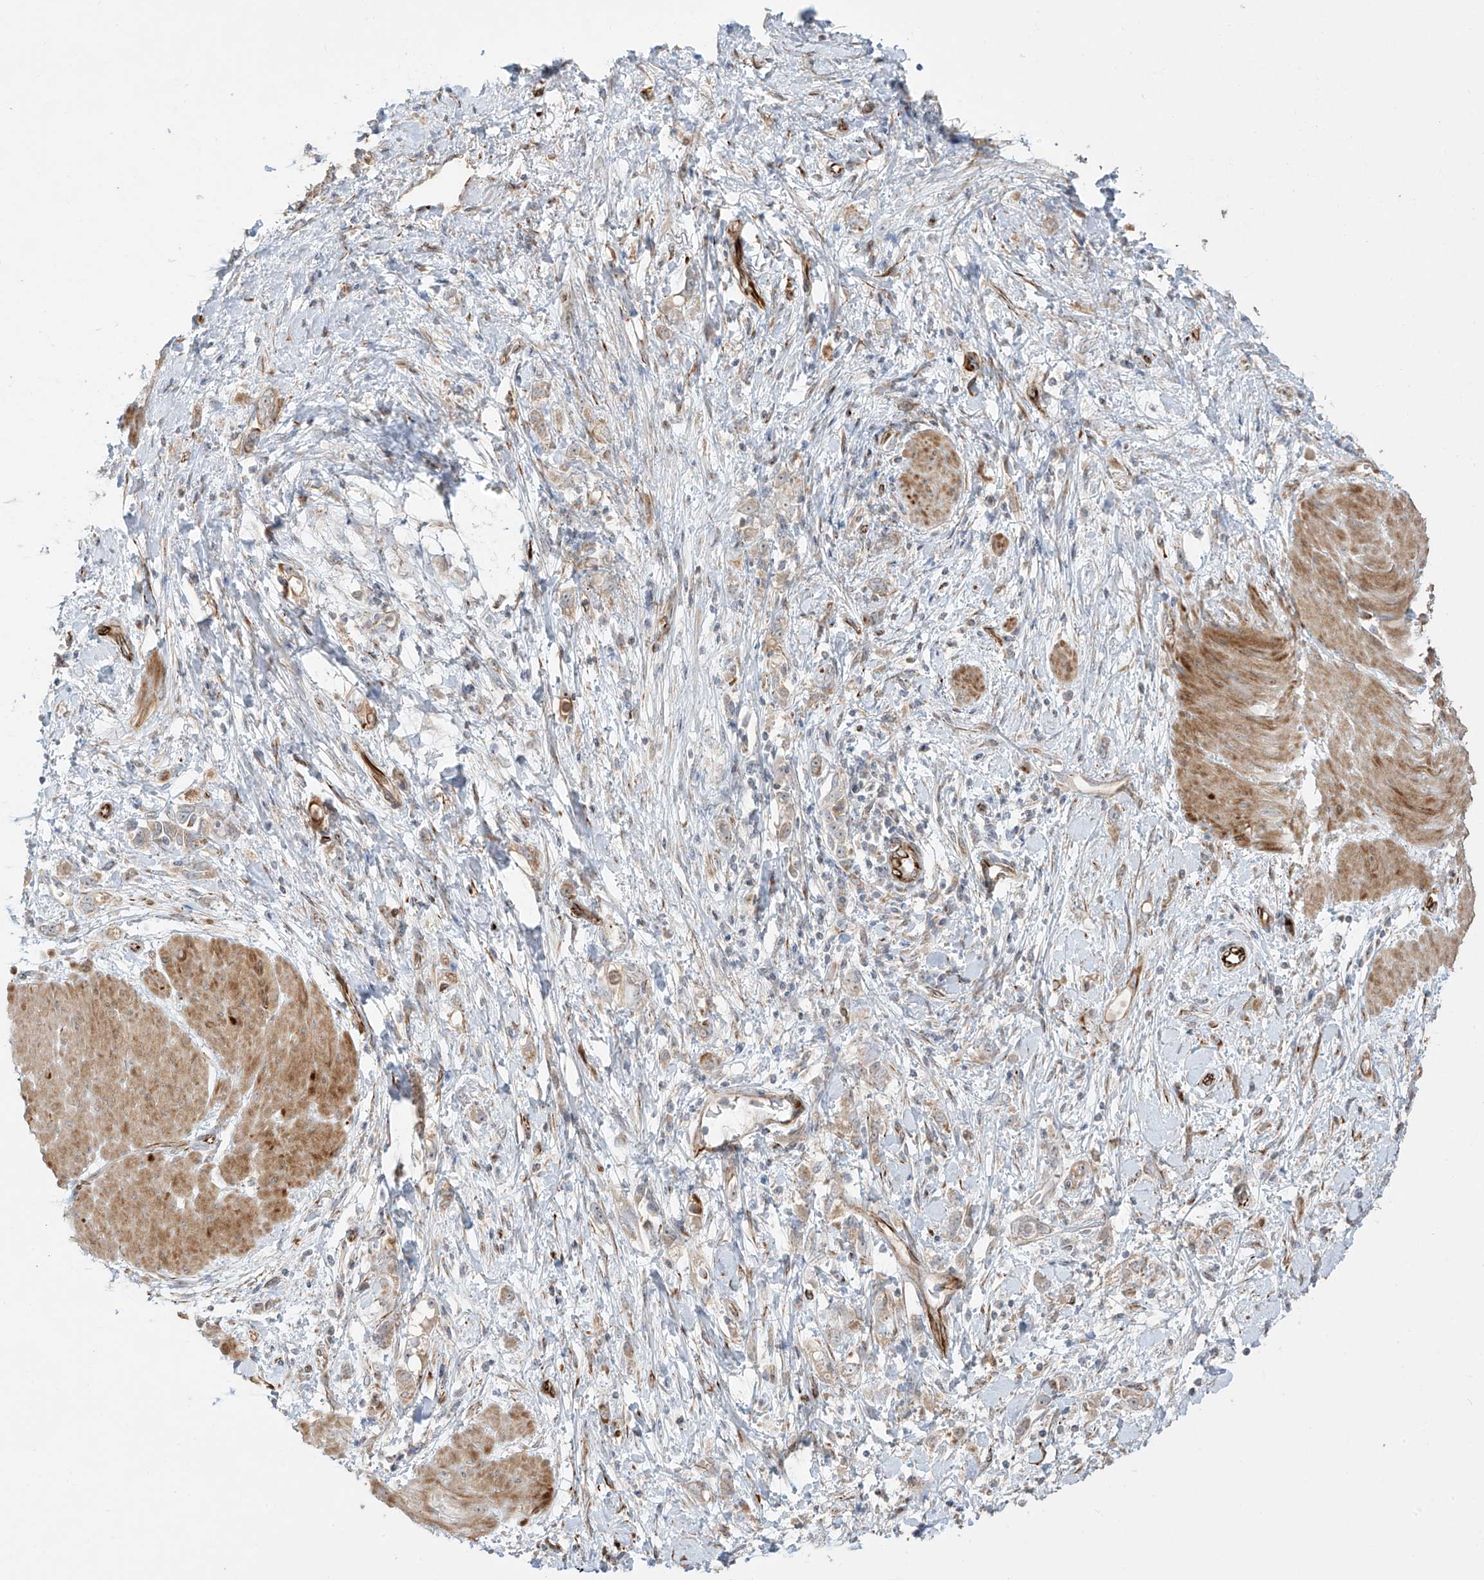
{"staining": {"intensity": "weak", "quantity": ">75%", "location": "cytoplasmic/membranous"}, "tissue": "stomach cancer", "cell_type": "Tumor cells", "image_type": "cancer", "snomed": [{"axis": "morphology", "description": "Adenocarcinoma, NOS"}, {"axis": "topography", "description": "Stomach"}], "caption": "Immunohistochemistry (IHC) micrograph of adenocarcinoma (stomach) stained for a protein (brown), which exhibits low levels of weak cytoplasmic/membranous expression in about >75% of tumor cells.", "gene": "DCDC2", "patient": {"sex": "female", "age": 76}}